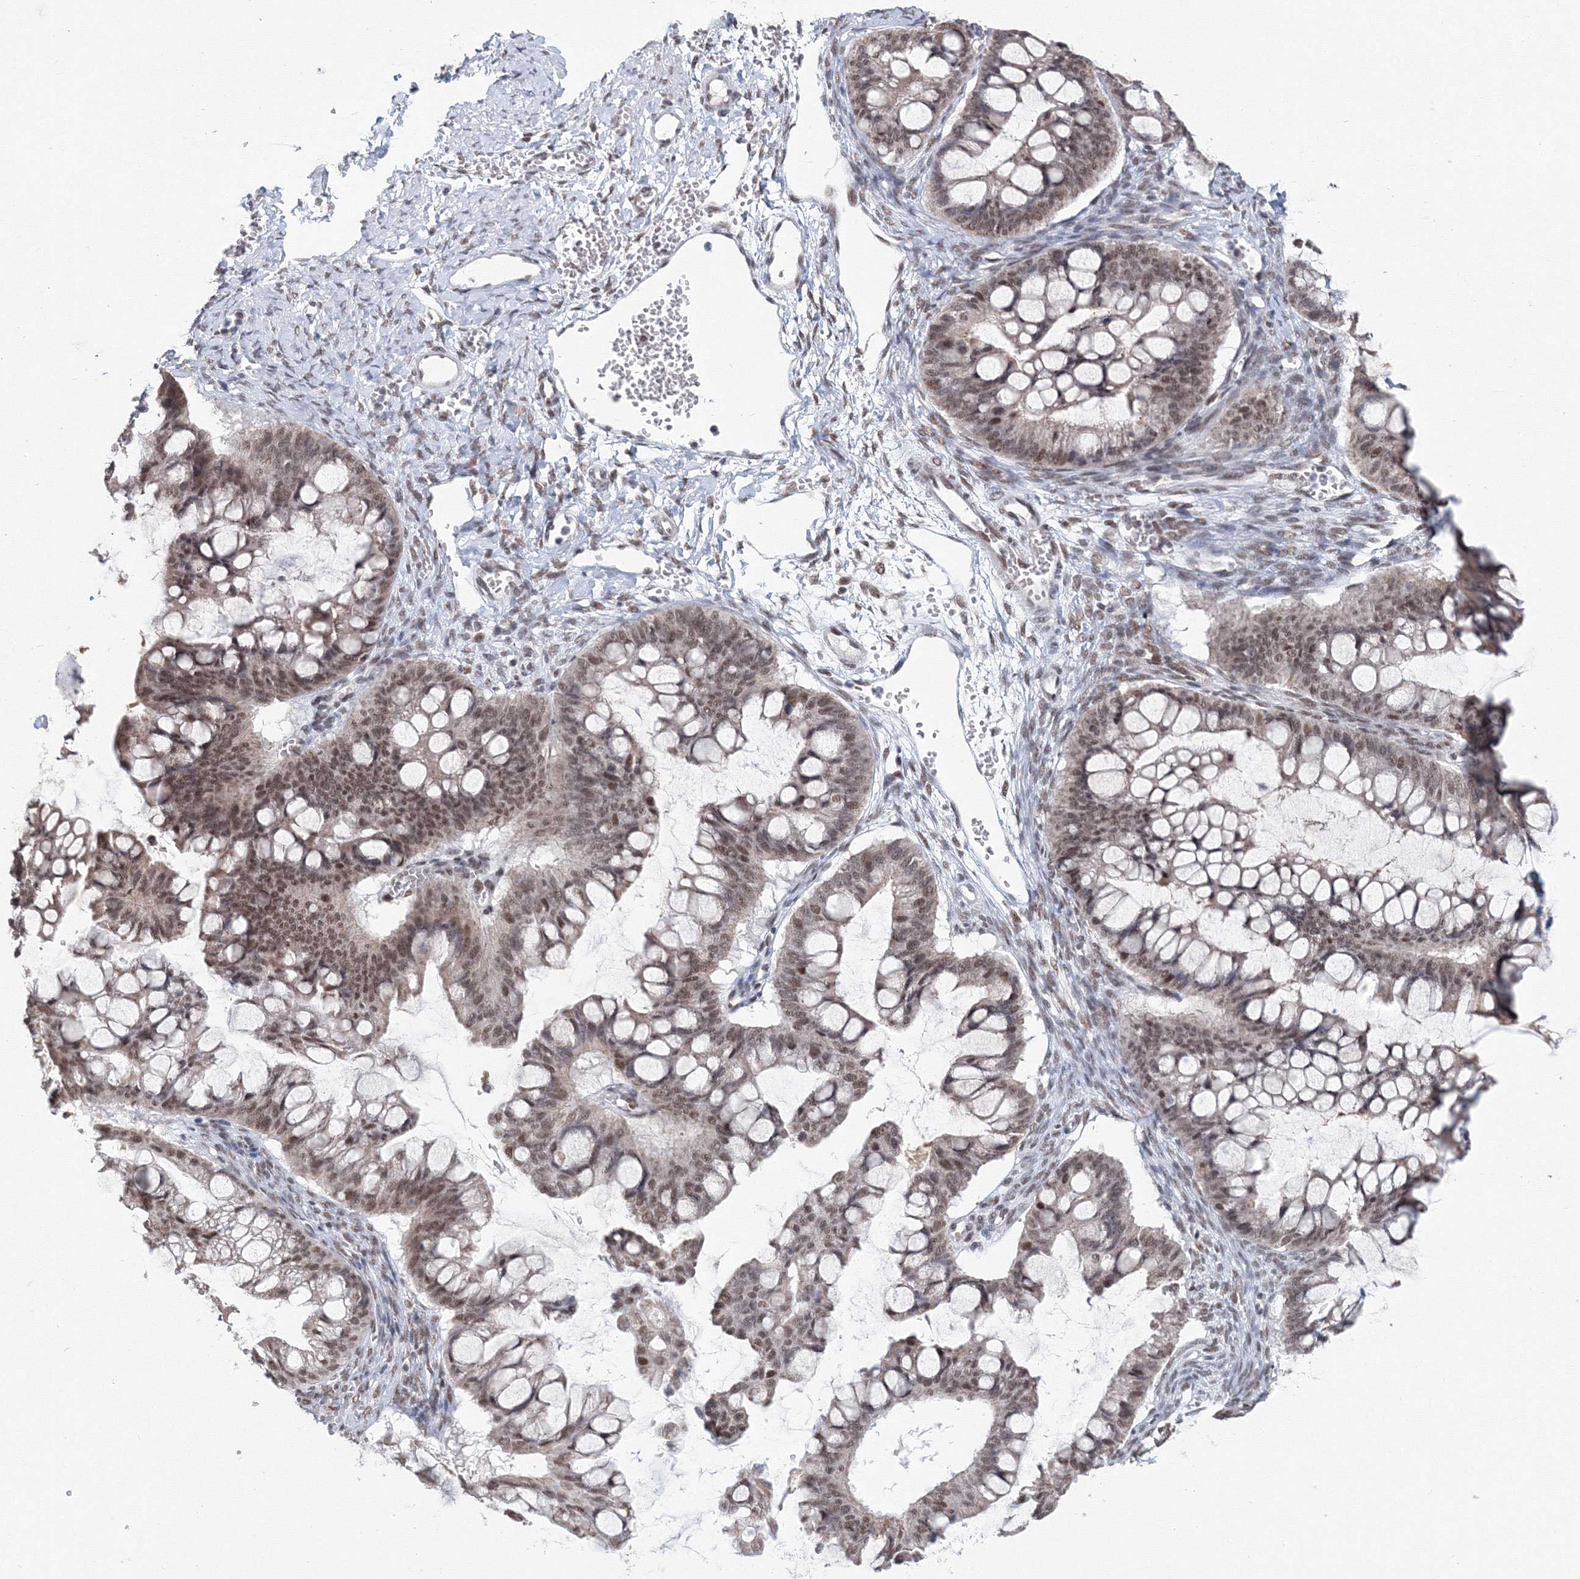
{"staining": {"intensity": "moderate", "quantity": ">75%", "location": "nuclear"}, "tissue": "ovarian cancer", "cell_type": "Tumor cells", "image_type": "cancer", "snomed": [{"axis": "morphology", "description": "Cystadenocarcinoma, mucinous, NOS"}, {"axis": "topography", "description": "Ovary"}], "caption": "An immunohistochemistry (IHC) photomicrograph of neoplastic tissue is shown. Protein staining in brown shows moderate nuclear positivity in ovarian cancer within tumor cells.", "gene": "SF3B6", "patient": {"sex": "female", "age": 73}}